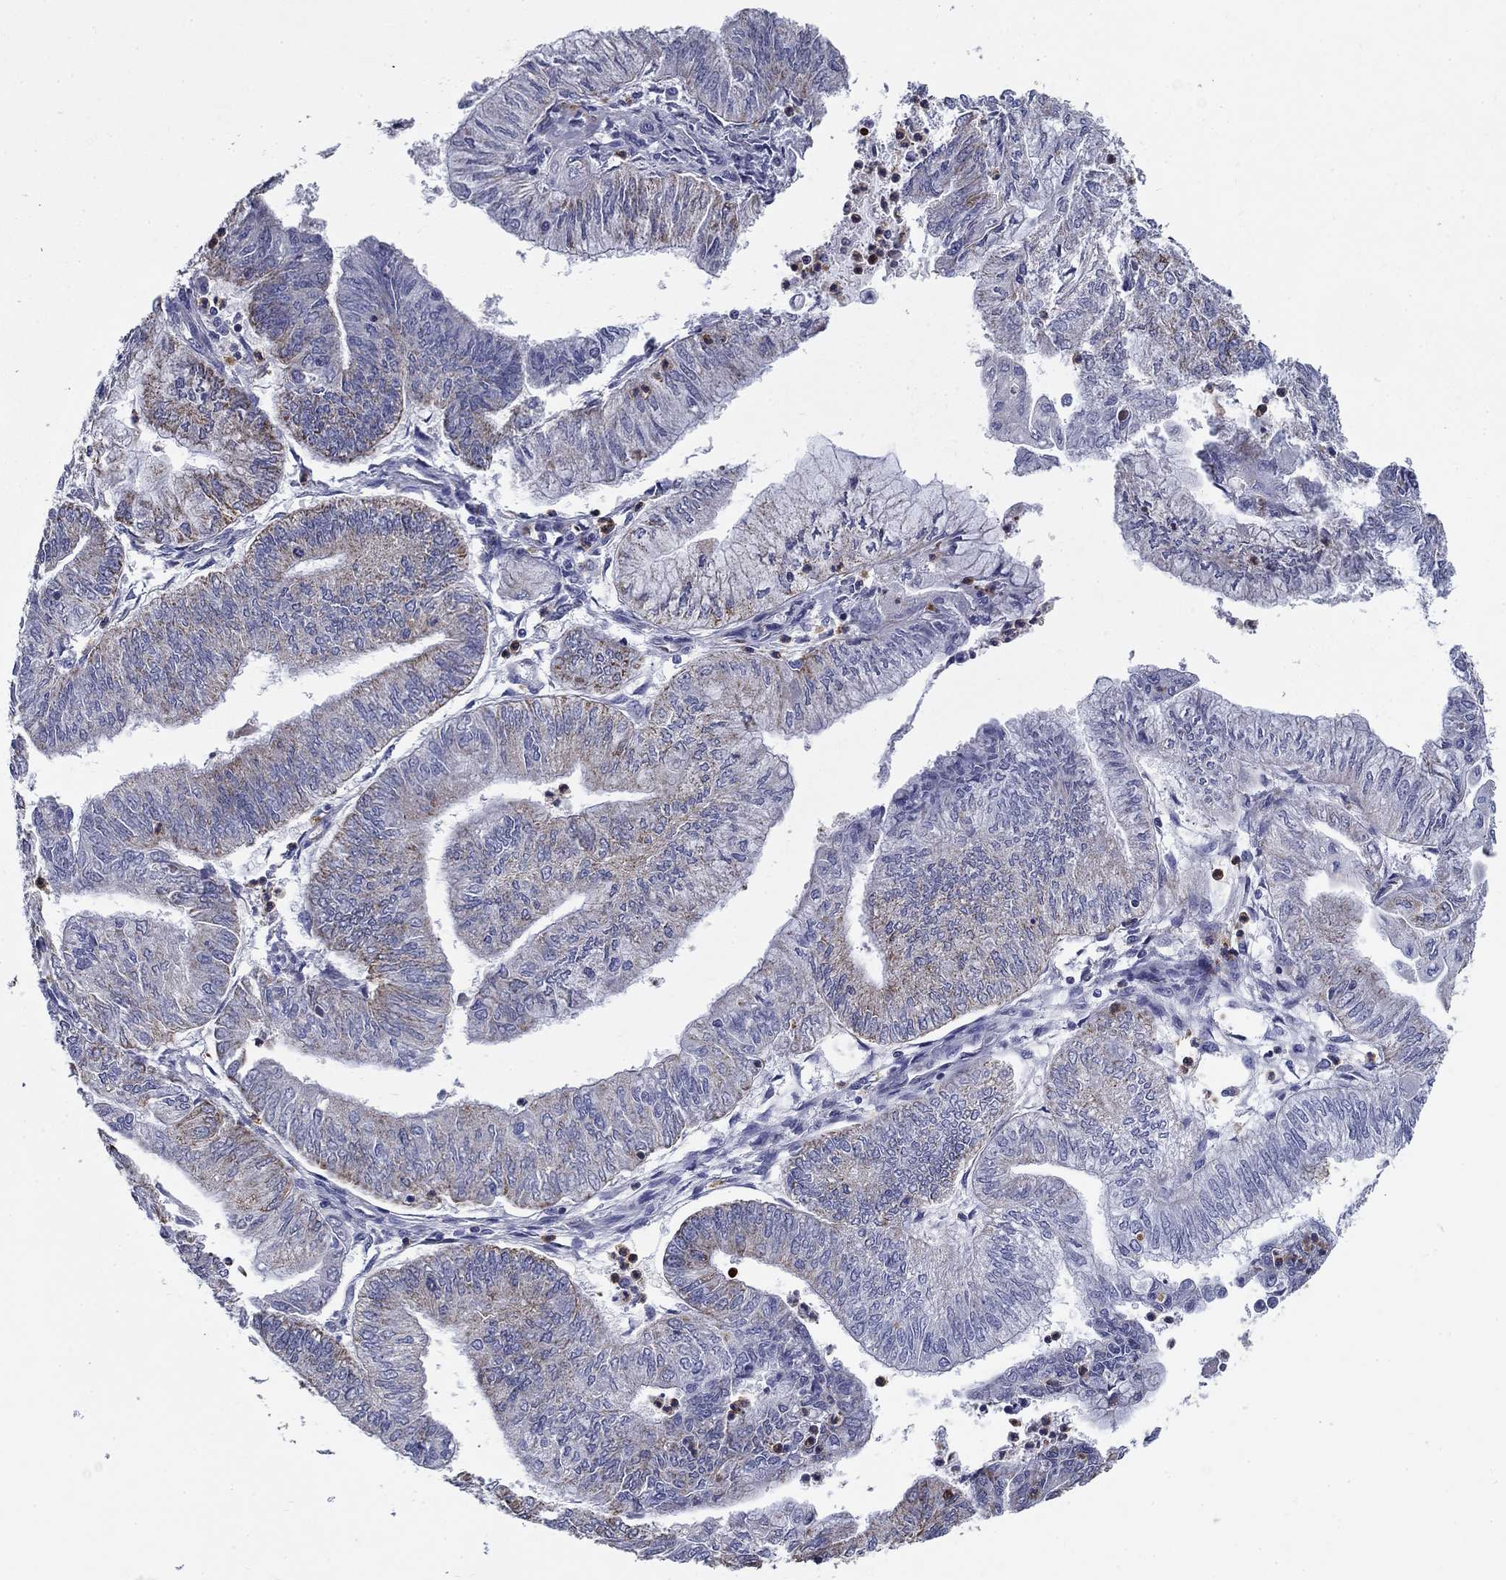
{"staining": {"intensity": "weak", "quantity": "25%-75%", "location": "cytoplasmic/membranous"}, "tissue": "endometrial cancer", "cell_type": "Tumor cells", "image_type": "cancer", "snomed": [{"axis": "morphology", "description": "Adenocarcinoma, NOS"}, {"axis": "topography", "description": "Endometrium"}], "caption": "DAB (3,3'-diaminobenzidine) immunohistochemical staining of human adenocarcinoma (endometrial) displays weak cytoplasmic/membranous protein expression in about 25%-75% of tumor cells.", "gene": "NDUFA4L2", "patient": {"sex": "female", "age": 59}}